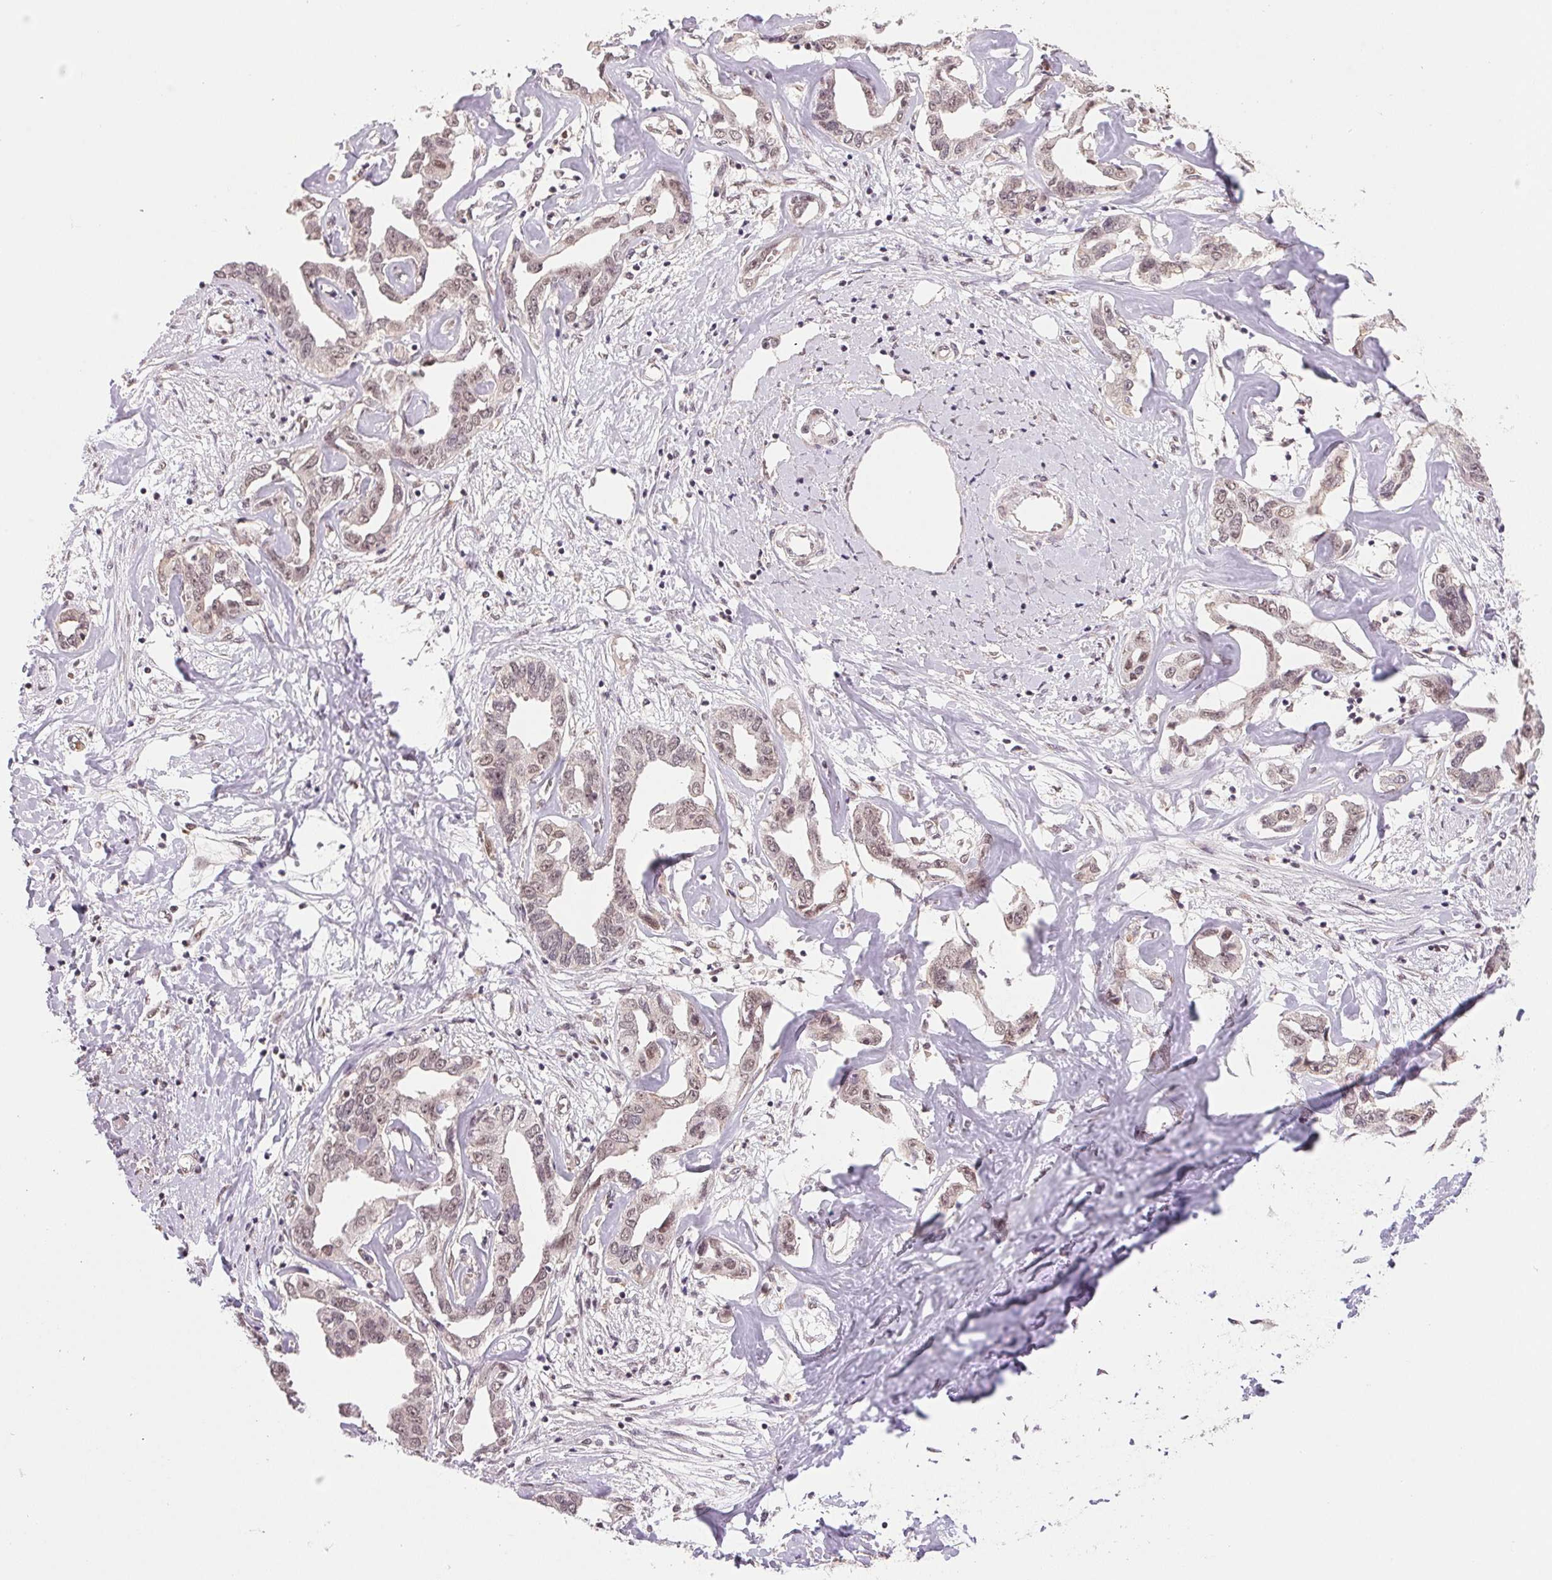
{"staining": {"intensity": "weak", "quantity": "25%-75%", "location": "nuclear"}, "tissue": "liver cancer", "cell_type": "Tumor cells", "image_type": "cancer", "snomed": [{"axis": "morphology", "description": "Cholangiocarcinoma"}, {"axis": "topography", "description": "Liver"}], "caption": "Cholangiocarcinoma (liver) was stained to show a protein in brown. There is low levels of weak nuclear staining in approximately 25%-75% of tumor cells.", "gene": "GRHL3", "patient": {"sex": "male", "age": 59}}